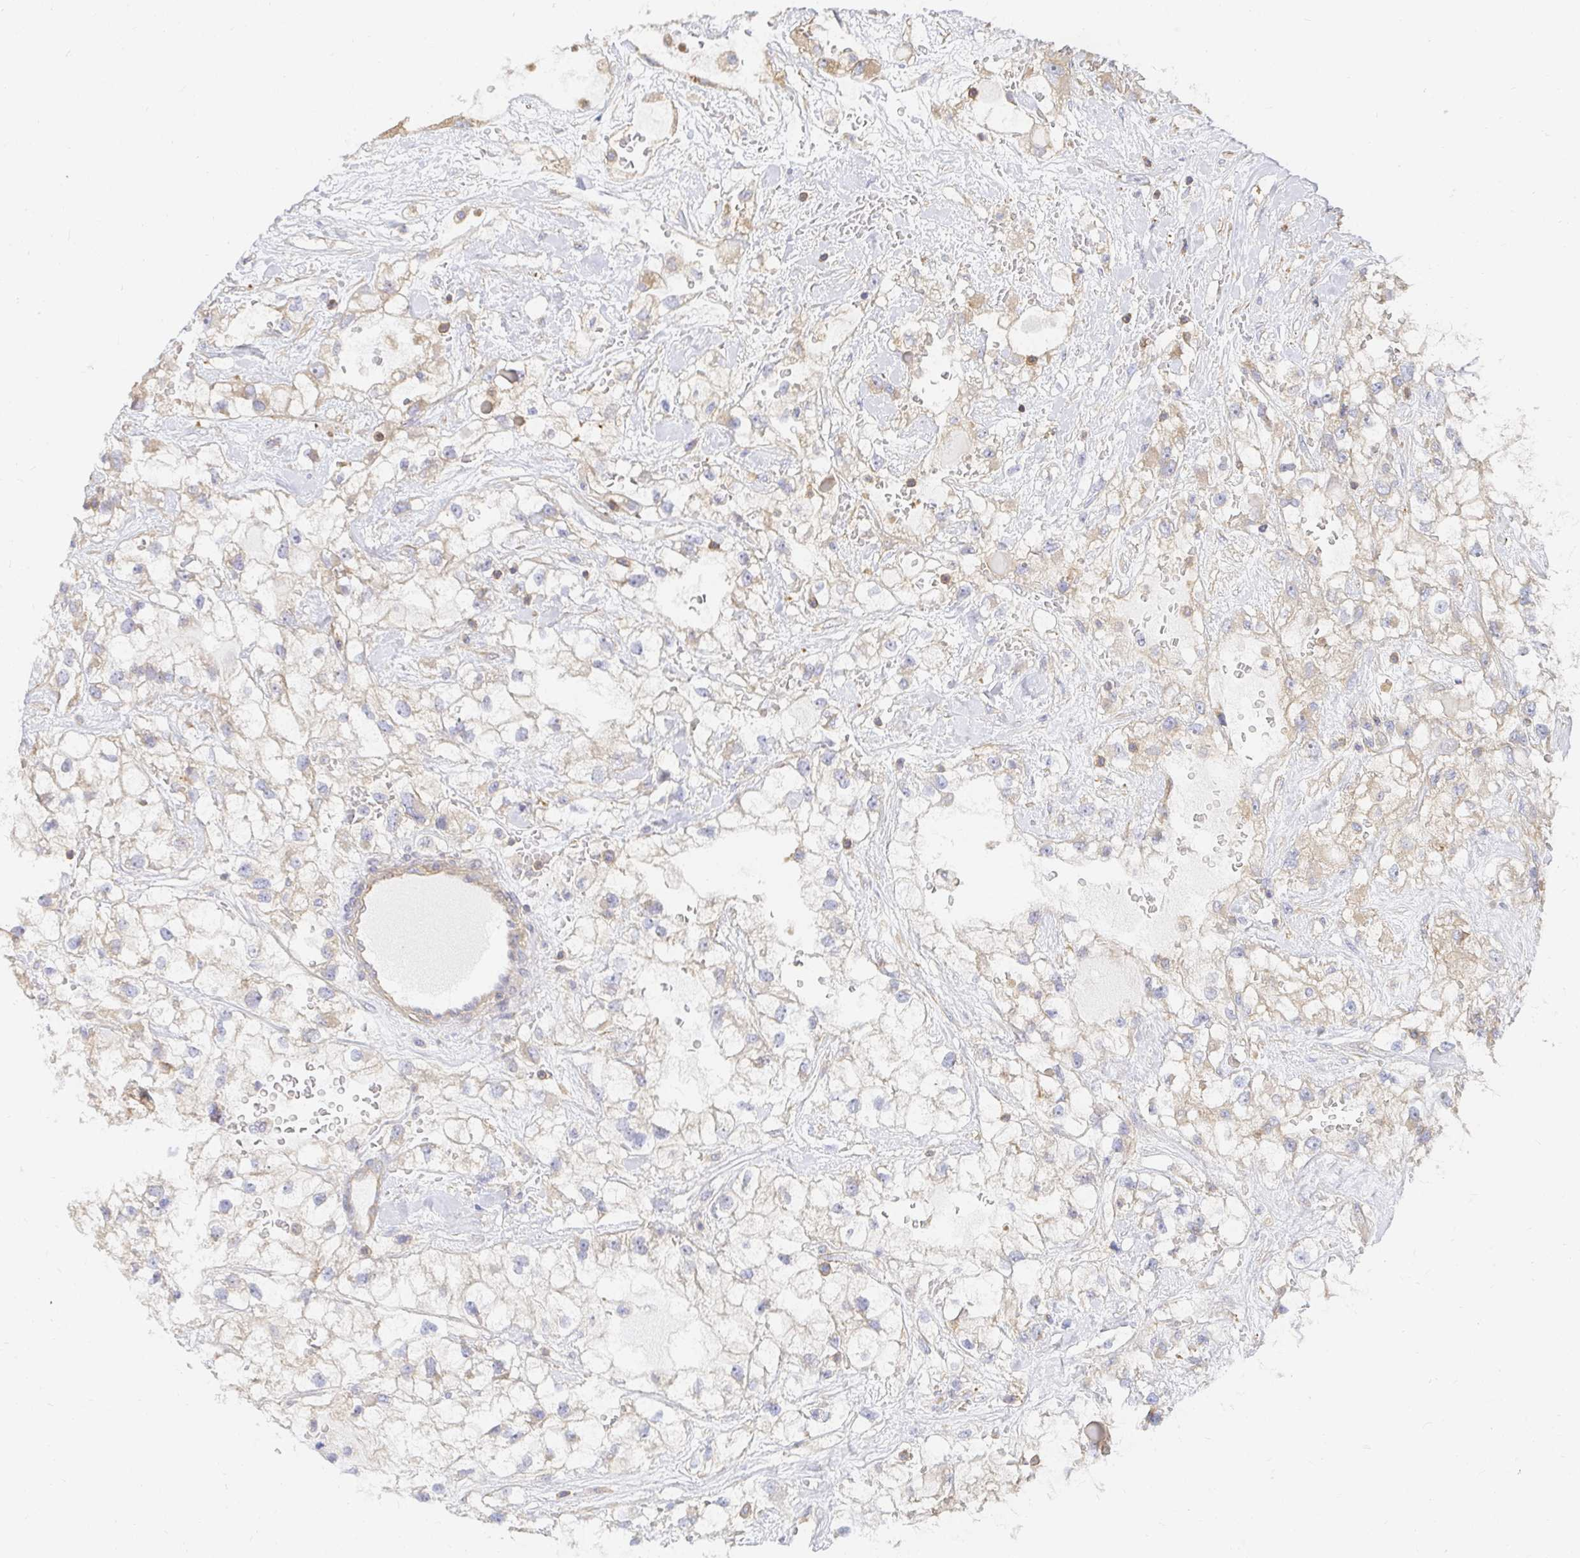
{"staining": {"intensity": "weak", "quantity": "<25%", "location": "cytoplasmic/membranous"}, "tissue": "renal cancer", "cell_type": "Tumor cells", "image_type": "cancer", "snomed": [{"axis": "morphology", "description": "Adenocarcinoma, NOS"}, {"axis": "topography", "description": "Kidney"}], "caption": "A micrograph of human renal cancer is negative for staining in tumor cells. The staining is performed using DAB (3,3'-diaminobenzidine) brown chromogen with nuclei counter-stained in using hematoxylin.", "gene": "TSPAN19", "patient": {"sex": "male", "age": 59}}